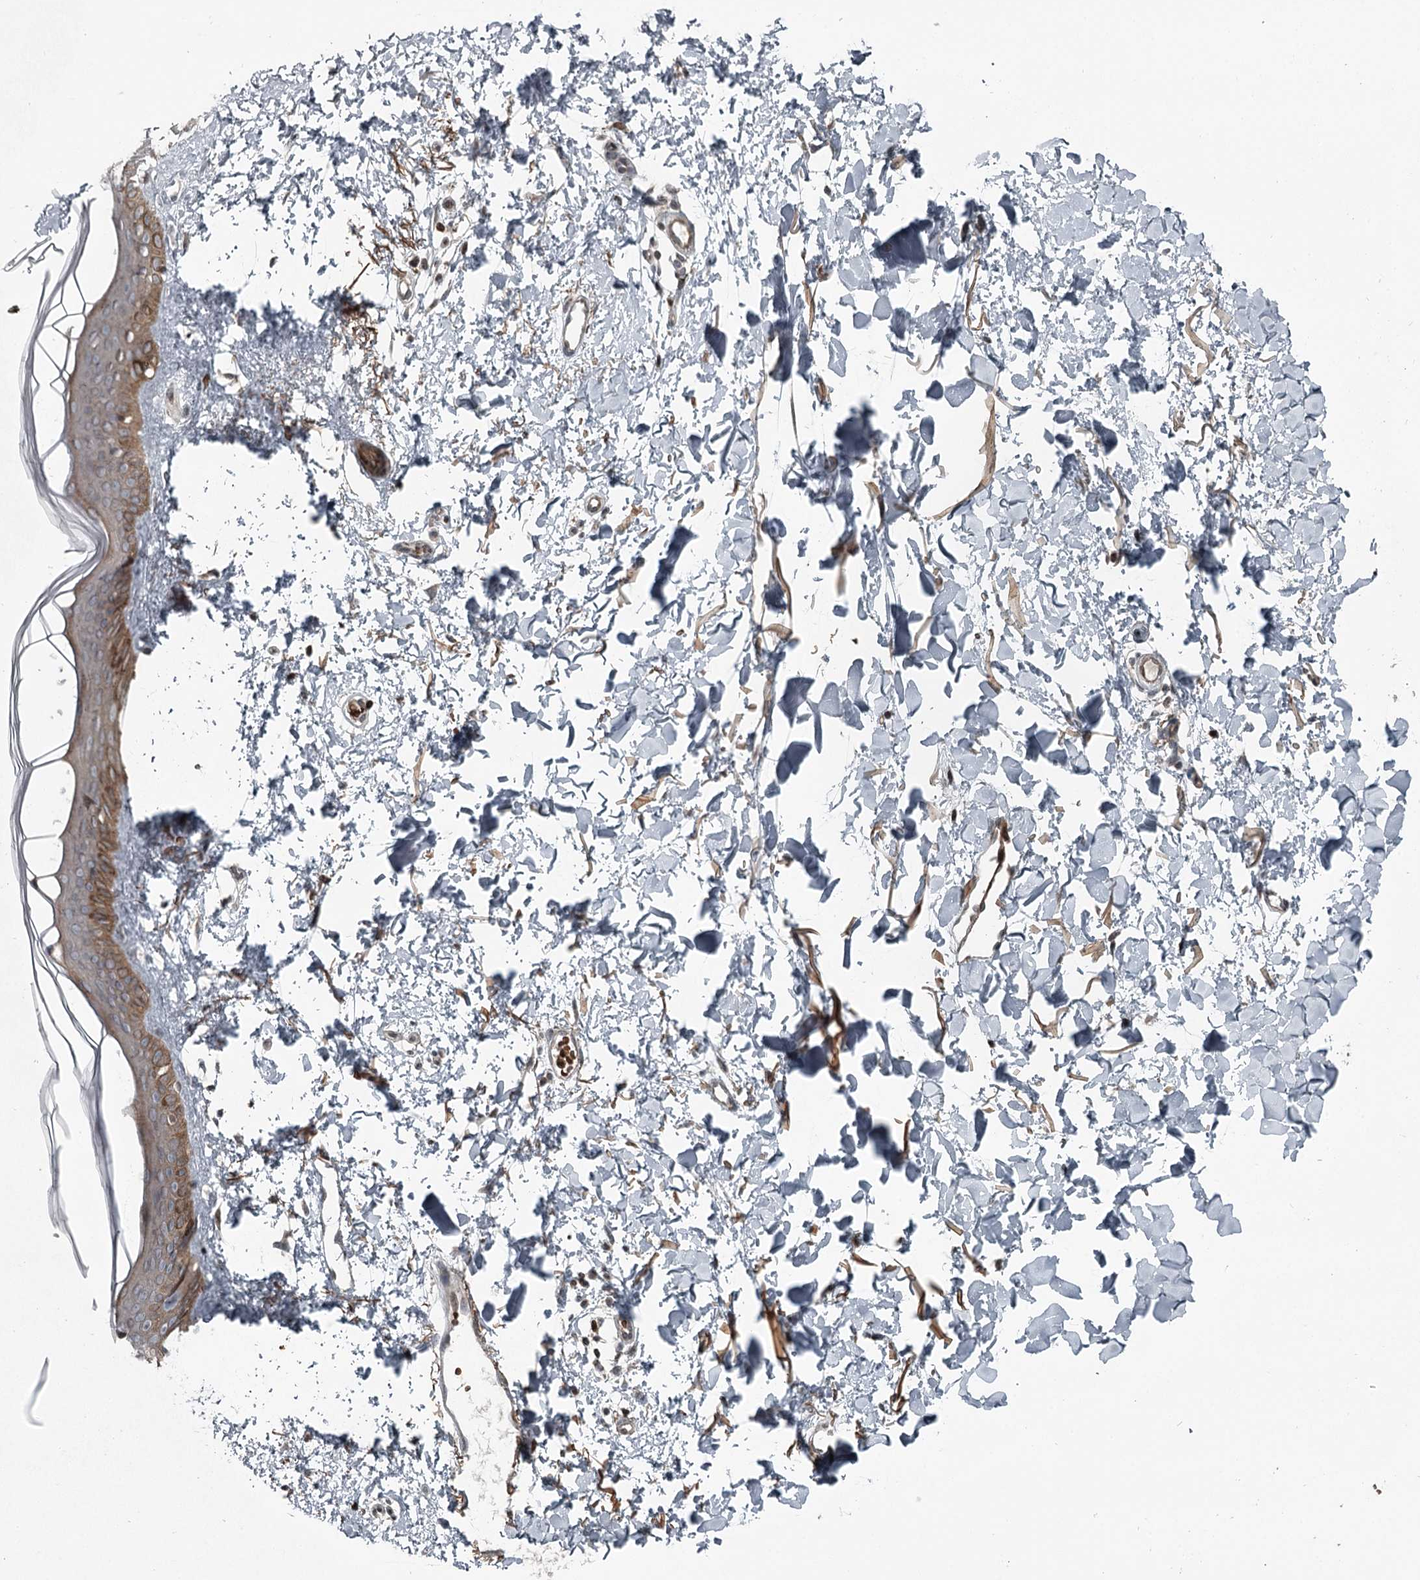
{"staining": {"intensity": "moderate", "quantity": "25%-75%", "location": "cytoplasmic/membranous"}, "tissue": "skin", "cell_type": "Fibroblasts", "image_type": "normal", "snomed": [{"axis": "morphology", "description": "Normal tissue, NOS"}, {"axis": "topography", "description": "Skin"}], "caption": "High-magnification brightfield microscopy of unremarkable skin stained with DAB (brown) and counterstained with hematoxylin (blue). fibroblasts exhibit moderate cytoplasmic/membranous positivity is appreciated in about25%-75% of cells. (brown staining indicates protein expression, while blue staining denotes nuclei).", "gene": "RASSF8", "patient": {"sex": "female", "age": 58}}